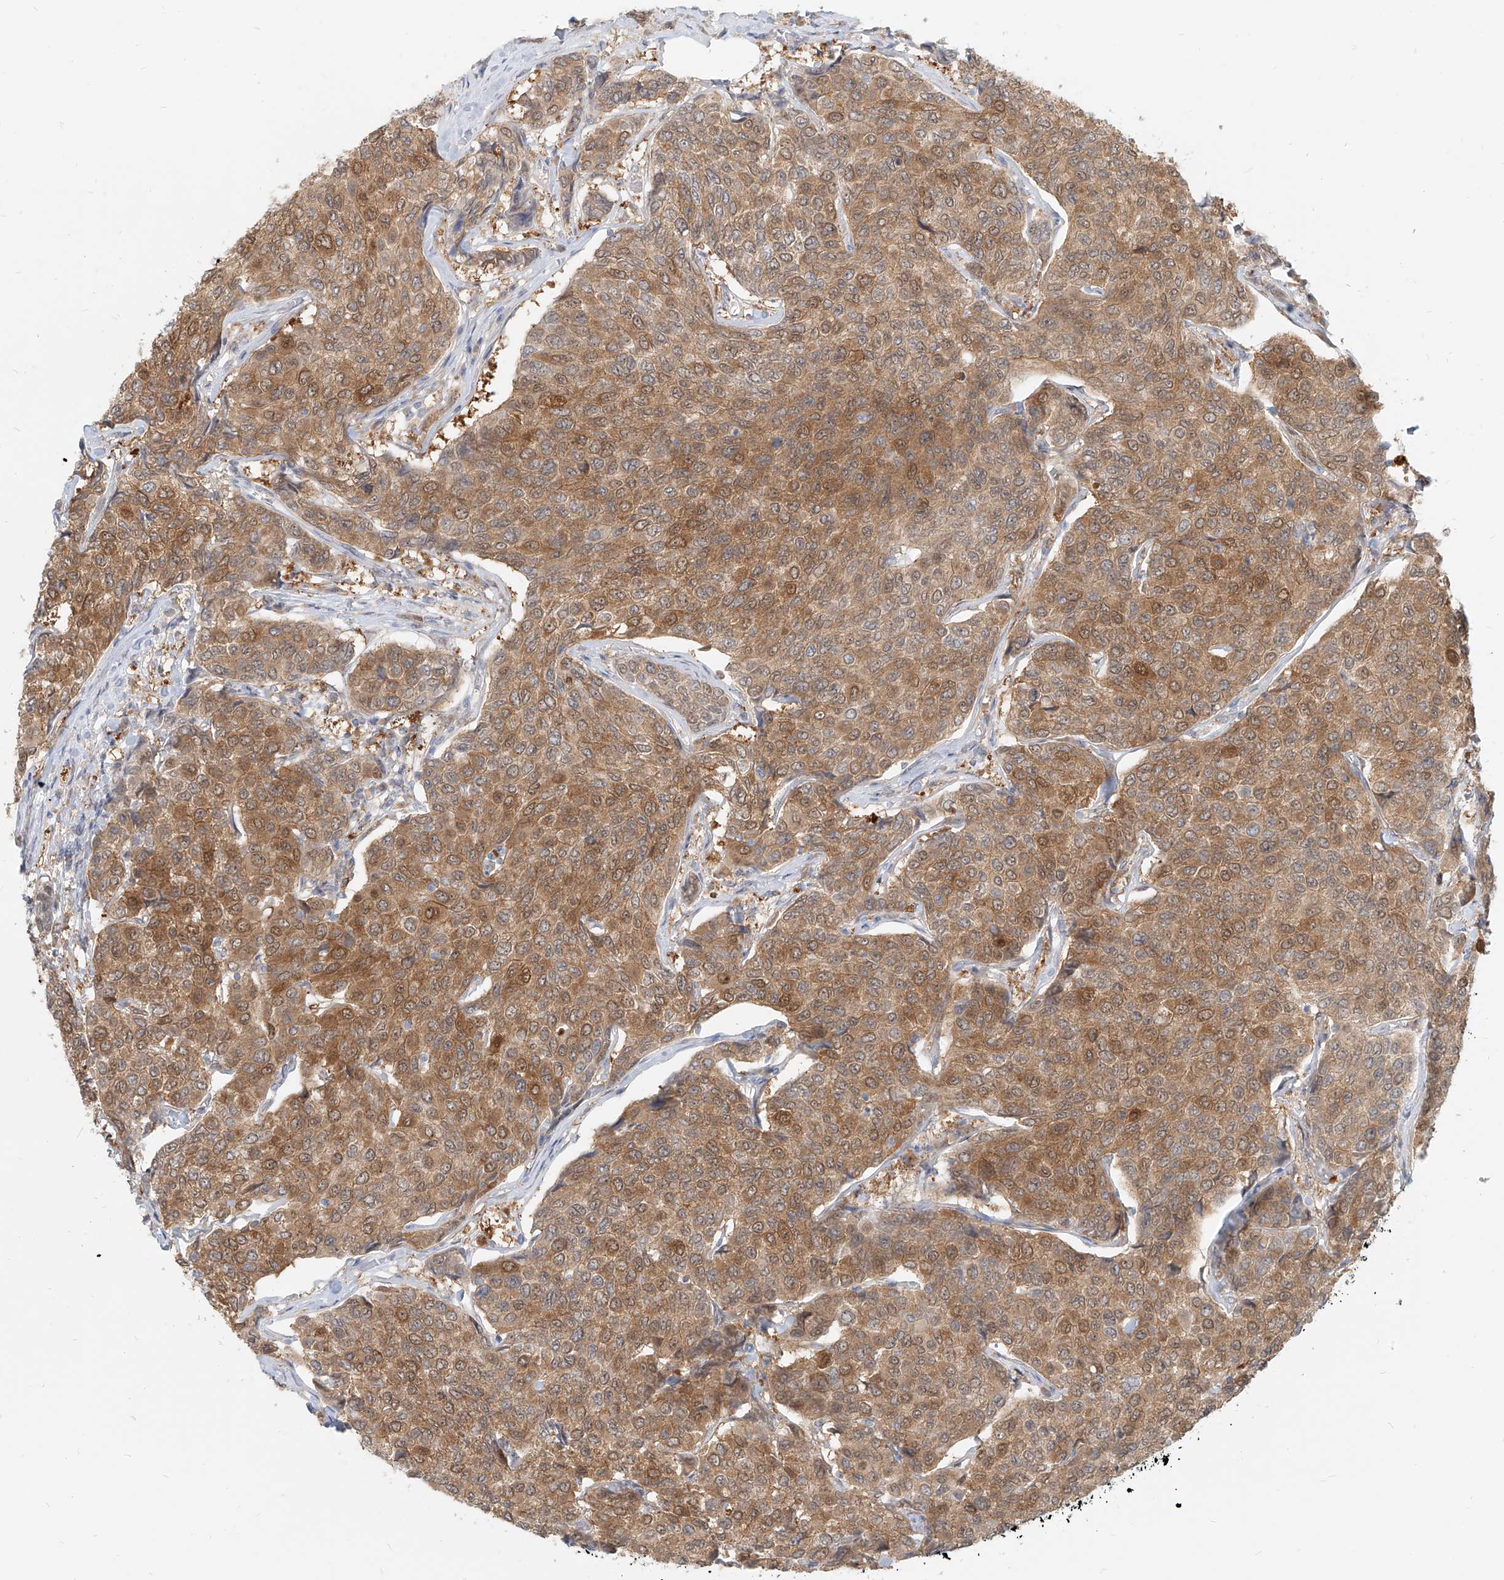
{"staining": {"intensity": "moderate", "quantity": ">75%", "location": "cytoplasmic/membranous"}, "tissue": "breast cancer", "cell_type": "Tumor cells", "image_type": "cancer", "snomed": [{"axis": "morphology", "description": "Duct carcinoma"}, {"axis": "topography", "description": "Breast"}], "caption": "IHC staining of intraductal carcinoma (breast), which reveals medium levels of moderate cytoplasmic/membranous staining in about >75% of tumor cells indicating moderate cytoplasmic/membranous protein expression. The staining was performed using DAB (3,3'-diaminobenzidine) (brown) for protein detection and nuclei were counterstained in hematoxylin (blue).", "gene": "PGD", "patient": {"sex": "female", "age": 55}}